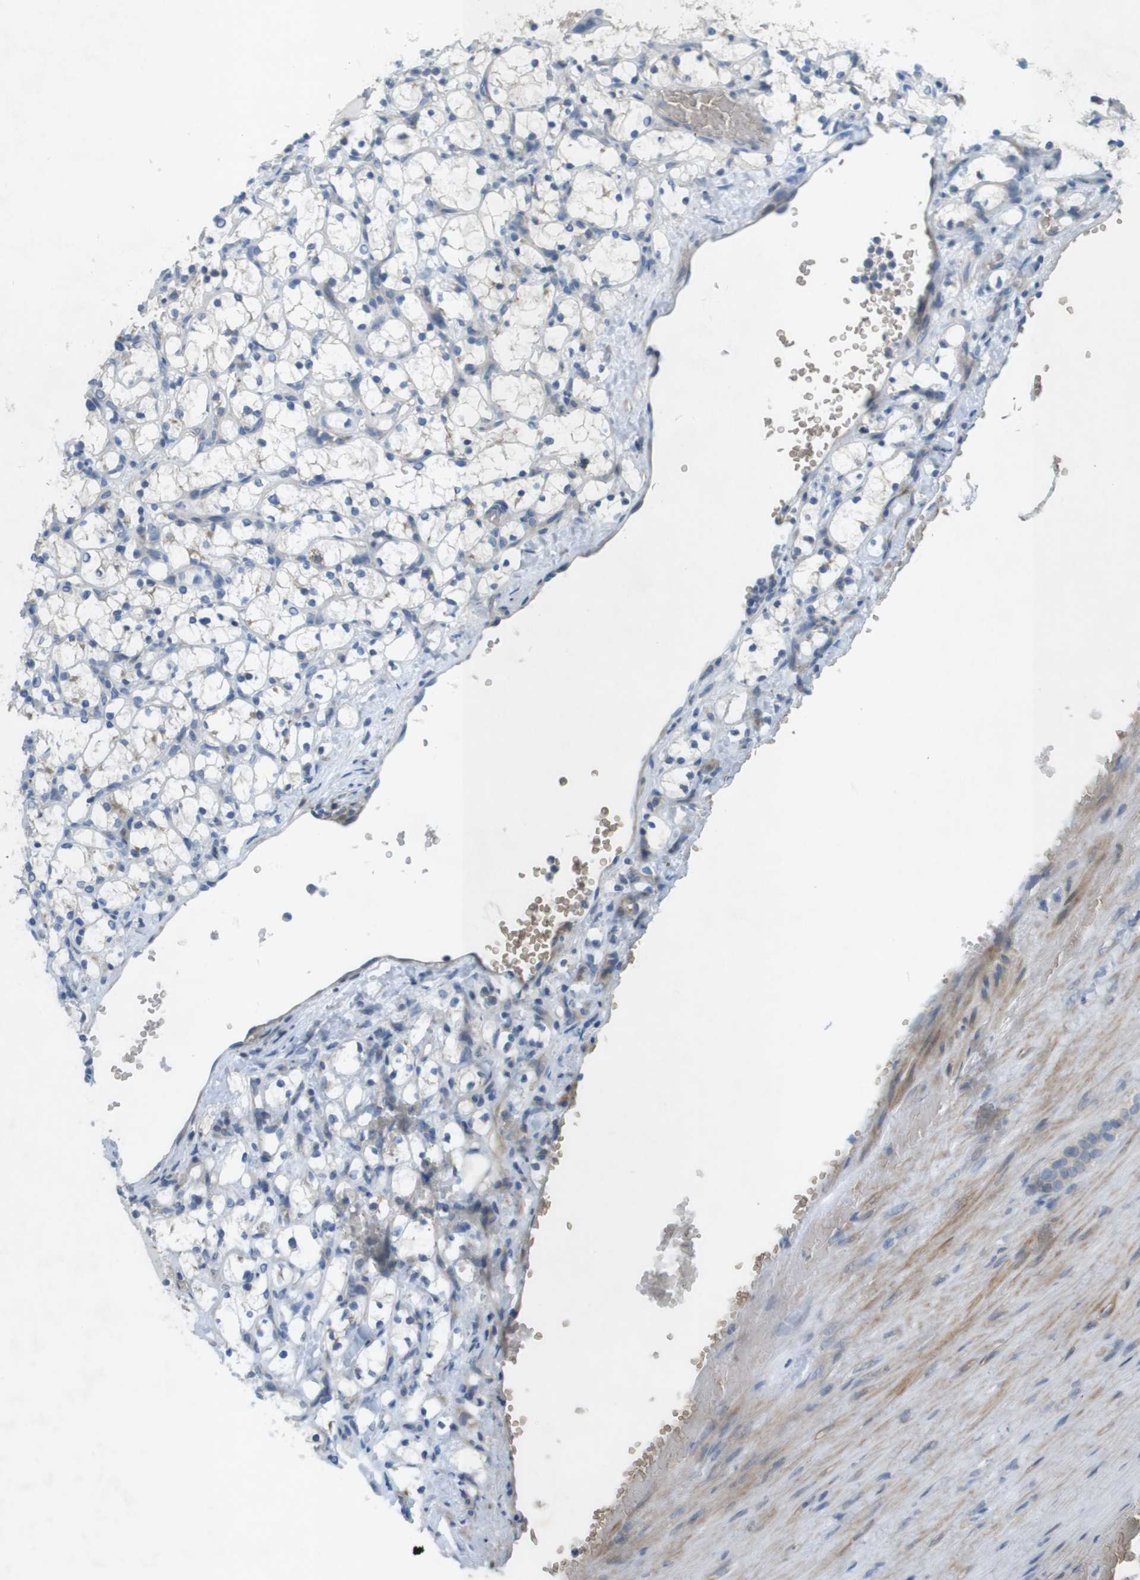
{"staining": {"intensity": "negative", "quantity": "none", "location": "none"}, "tissue": "renal cancer", "cell_type": "Tumor cells", "image_type": "cancer", "snomed": [{"axis": "morphology", "description": "Adenocarcinoma, NOS"}, {"axis": "topography", "description": "Kidney"}], "caption": "An image of adenocarcinoma (renal) stained for a protein exhibits no brown staining in tumor cells.", "gene": "TYW1", "patient": {"sex": "female", "age": 69}}